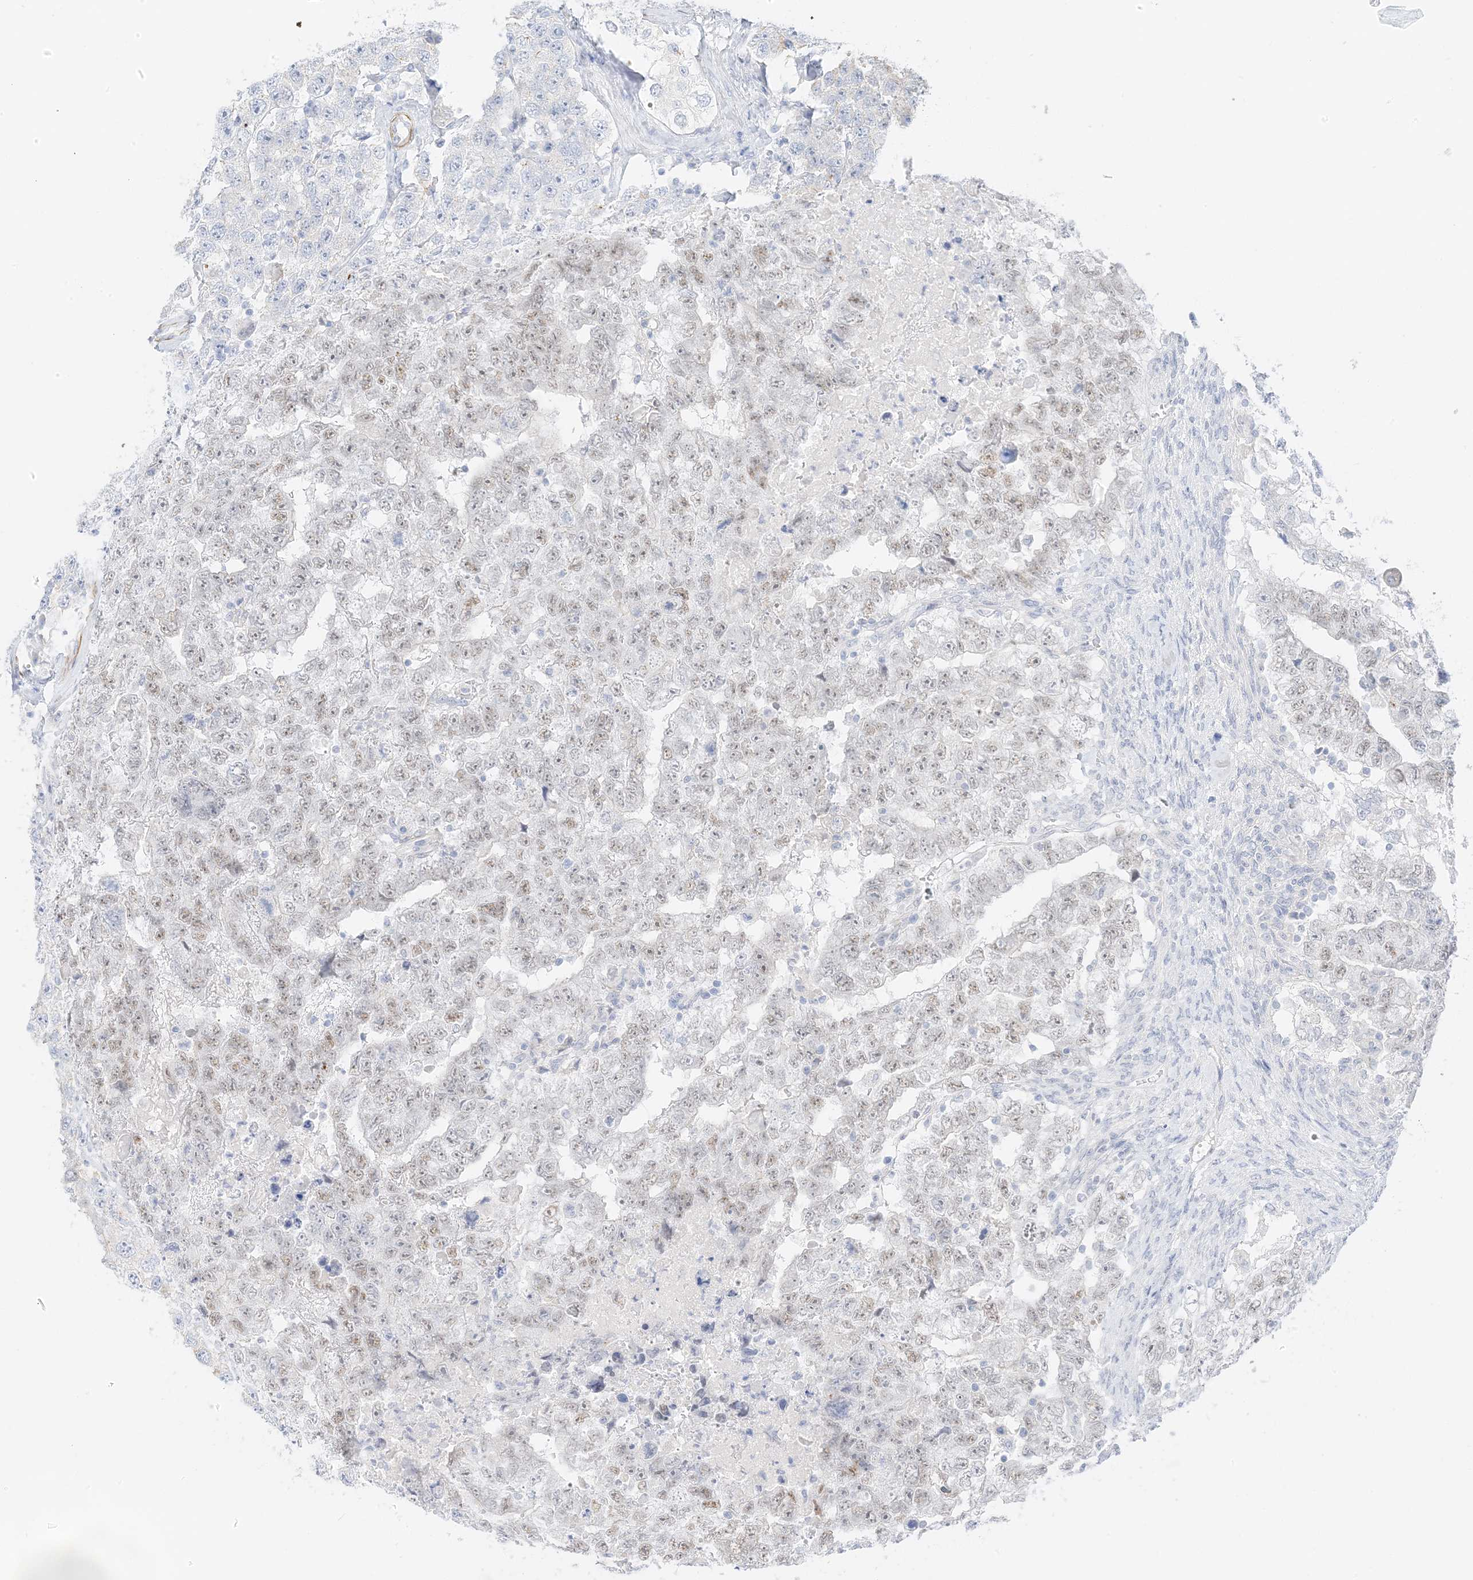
{"staining": {"intensity": "weak", "quantity": ">75%", "location": "nuclear"}, "tissue": "testis cancer", "cell_type": "Tumor cells", "image_type": "cancer", "snomed": [{"axis": "morphology", "description": "Carcinoma, Embryonal, NOS"}, {"axis": "topography", "description": "Testis"}], "caption": "Brown immunohistochemical staining in testis embryonal carcinoma exhibits weak nuclear staining in about >75% of tumor cells. (brown staining indicates protein expression, while blue staining denotes nuclei).", "gene": "SLC22A13", "patient": {"sex": "male", "age": 36}}